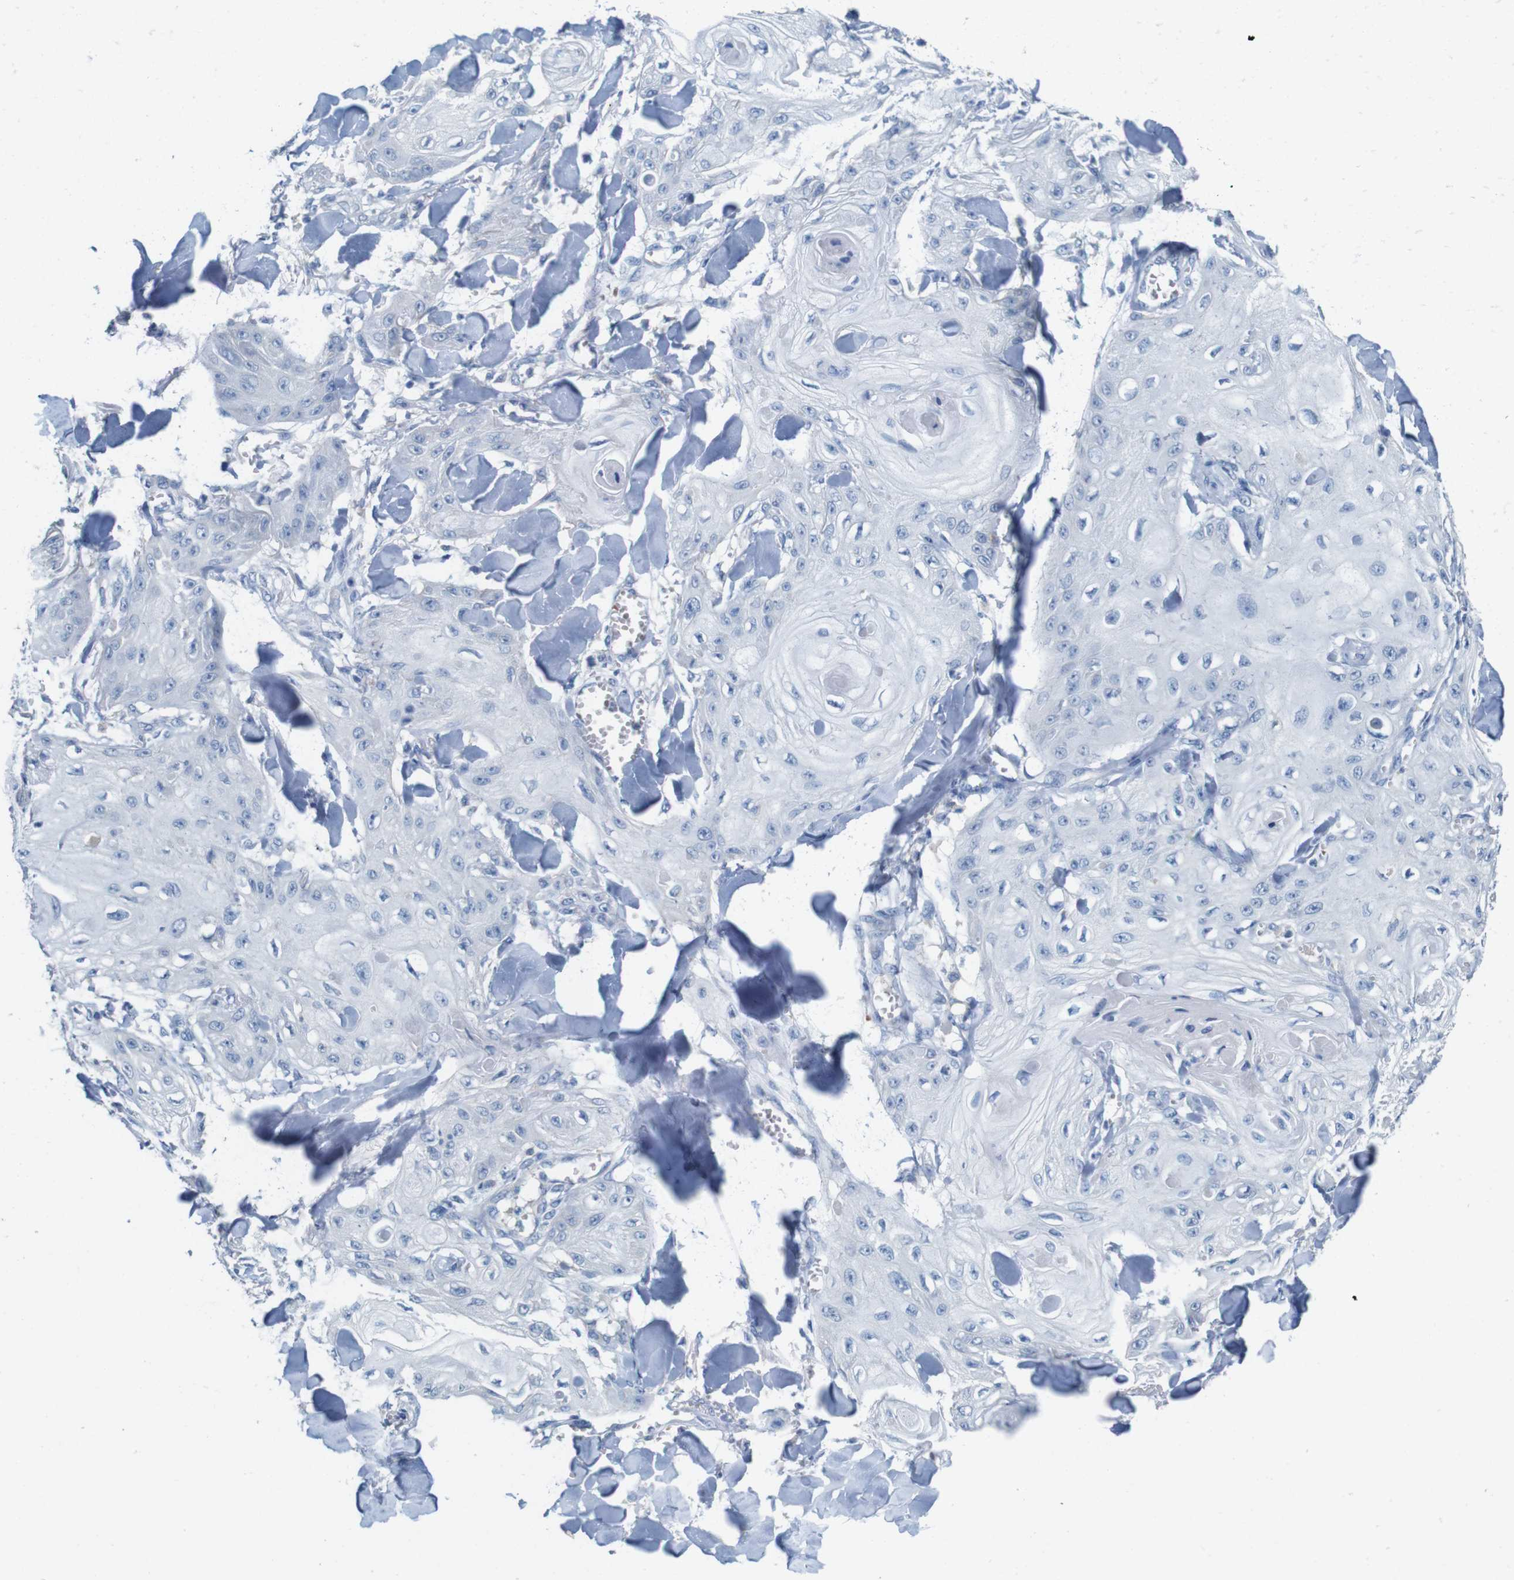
{"staining": {"intensity": "negative", "quantity": "none", "location": "none"}, "tissue": "skin cancer", "cell_type": "Tumor cells", "image_type": "cancer", "snomed": [{"axis": "morphology", "description": "Squamous cell carcinoma, NOS"}, {"axis": "topography", "description": "Skin"}], "caption": "This is an IHC image of human skin cancer (squamous cell carcinoma). There is no expression in tumor cells.", "gene": "IGSF8", "patient": {"sex": "male", "age": 74}}